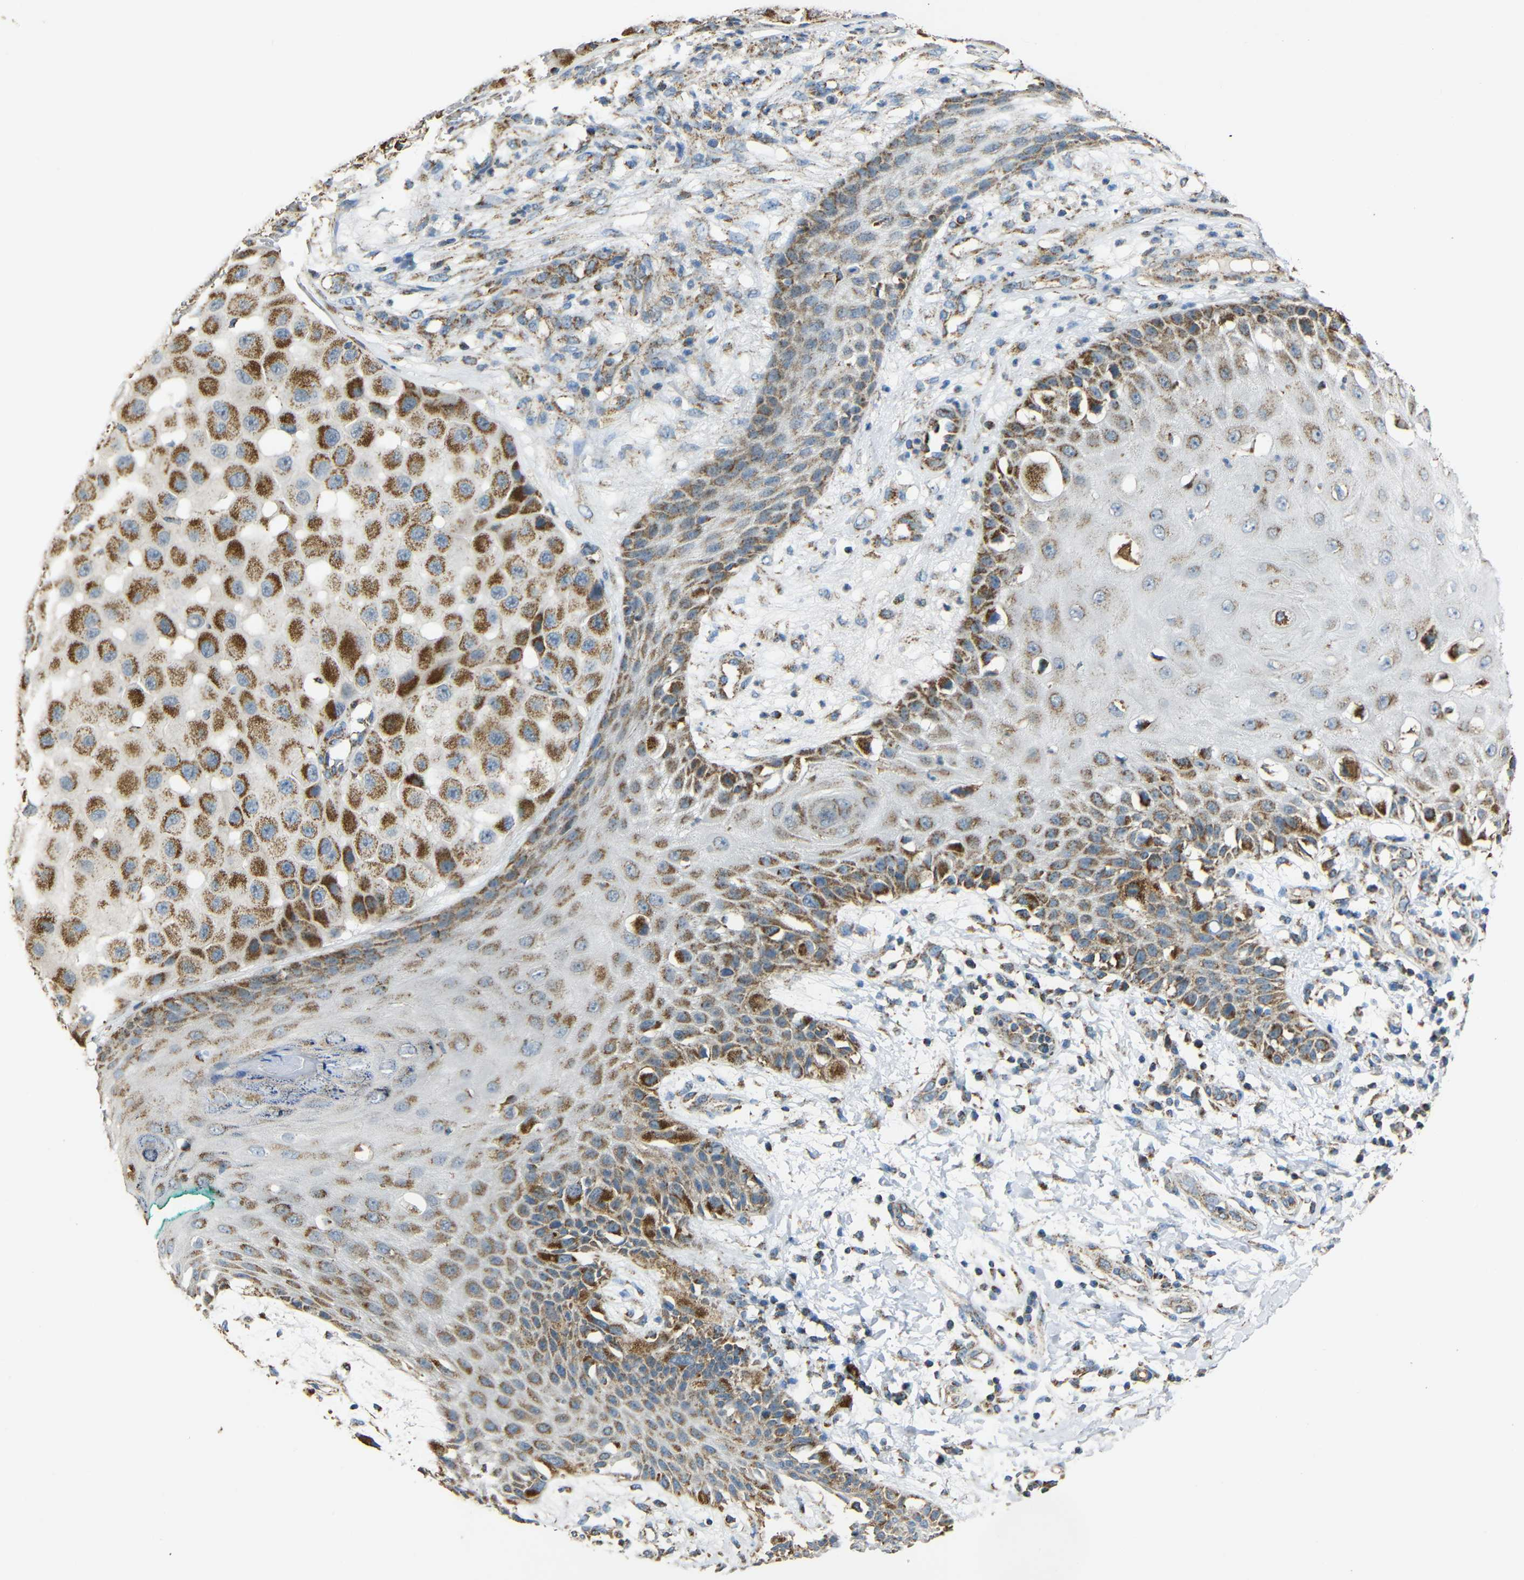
{"staining": {"intensity": "moderate", "quantity": ">75%", "location": "cytoplasmic/membranous"}, "tissue": "melanoma", "cell_type": "Tumor cells", "image_type": "cancer", "snomed": [{"axis": "morphology", "description": "Malignant melanoma, NOS"}, {"axis": "topography", "description": "Skin"}], "caption": "Protein expression analysis of human malignant melanoma reveals moderate cytoplasmic/membranous expression in approximately >75% of tumor cells. (DAB IHC with brightfield microscopy, high magnification).", "gene": "NR3C2", "patient": {"sex": "female", "age": 81}}